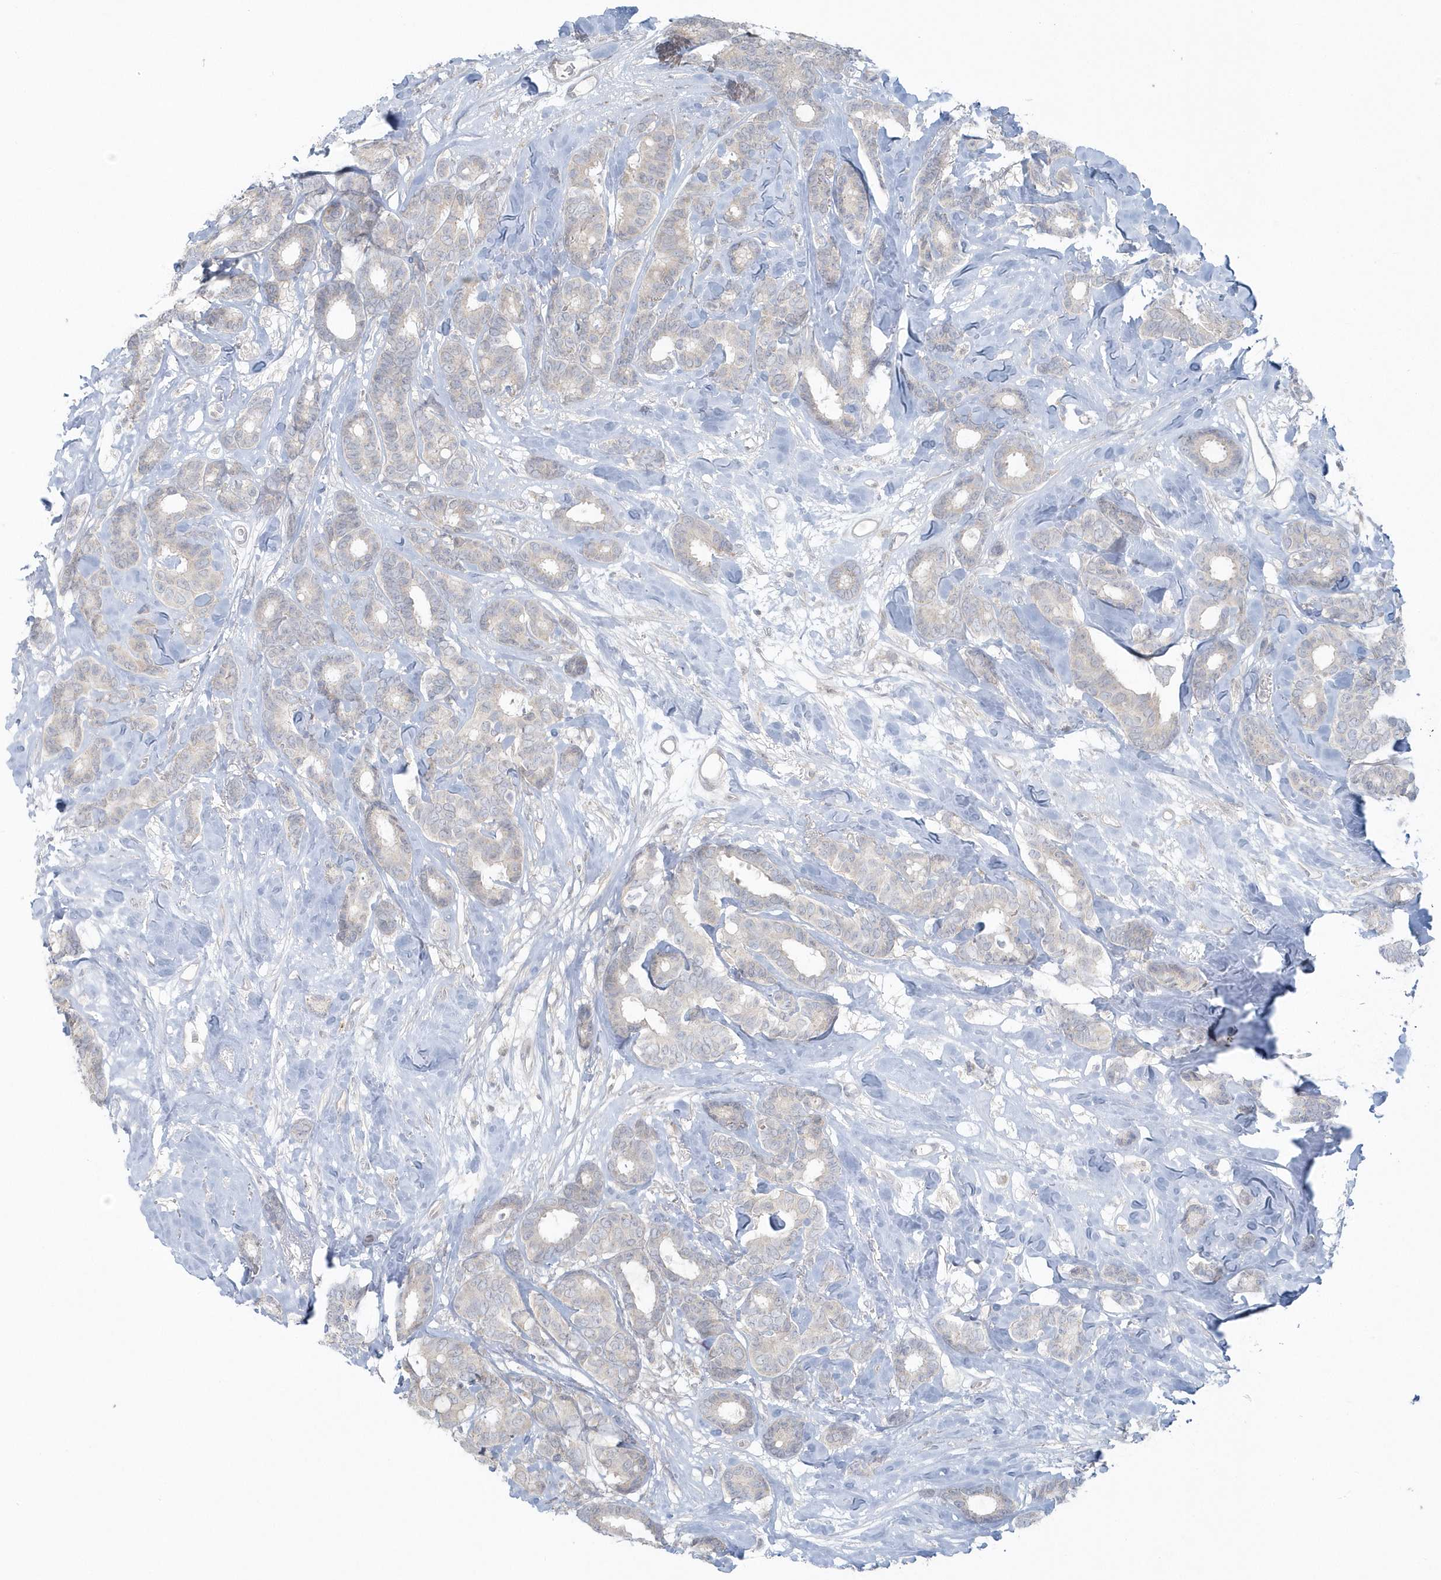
{"staining": {"intensity": "negative", "quantity": "none", "location": "none"}, "tissue": "breast cancer", "cell_type": "Tumor cells", "image_type": "cancer", "snomed": [{"axis": "morphology", "description": "Duct carcinoma"}, {"axis": "topography", "description": "Breast"}], "caption": "The immunohistochemistry (IHC) histopathology image has no significant expression in tumor cells of intraductal carcinoma (breast) tissue.", "gene": "BLTP3A", "patient": {"sex": "female", "age": 87}}